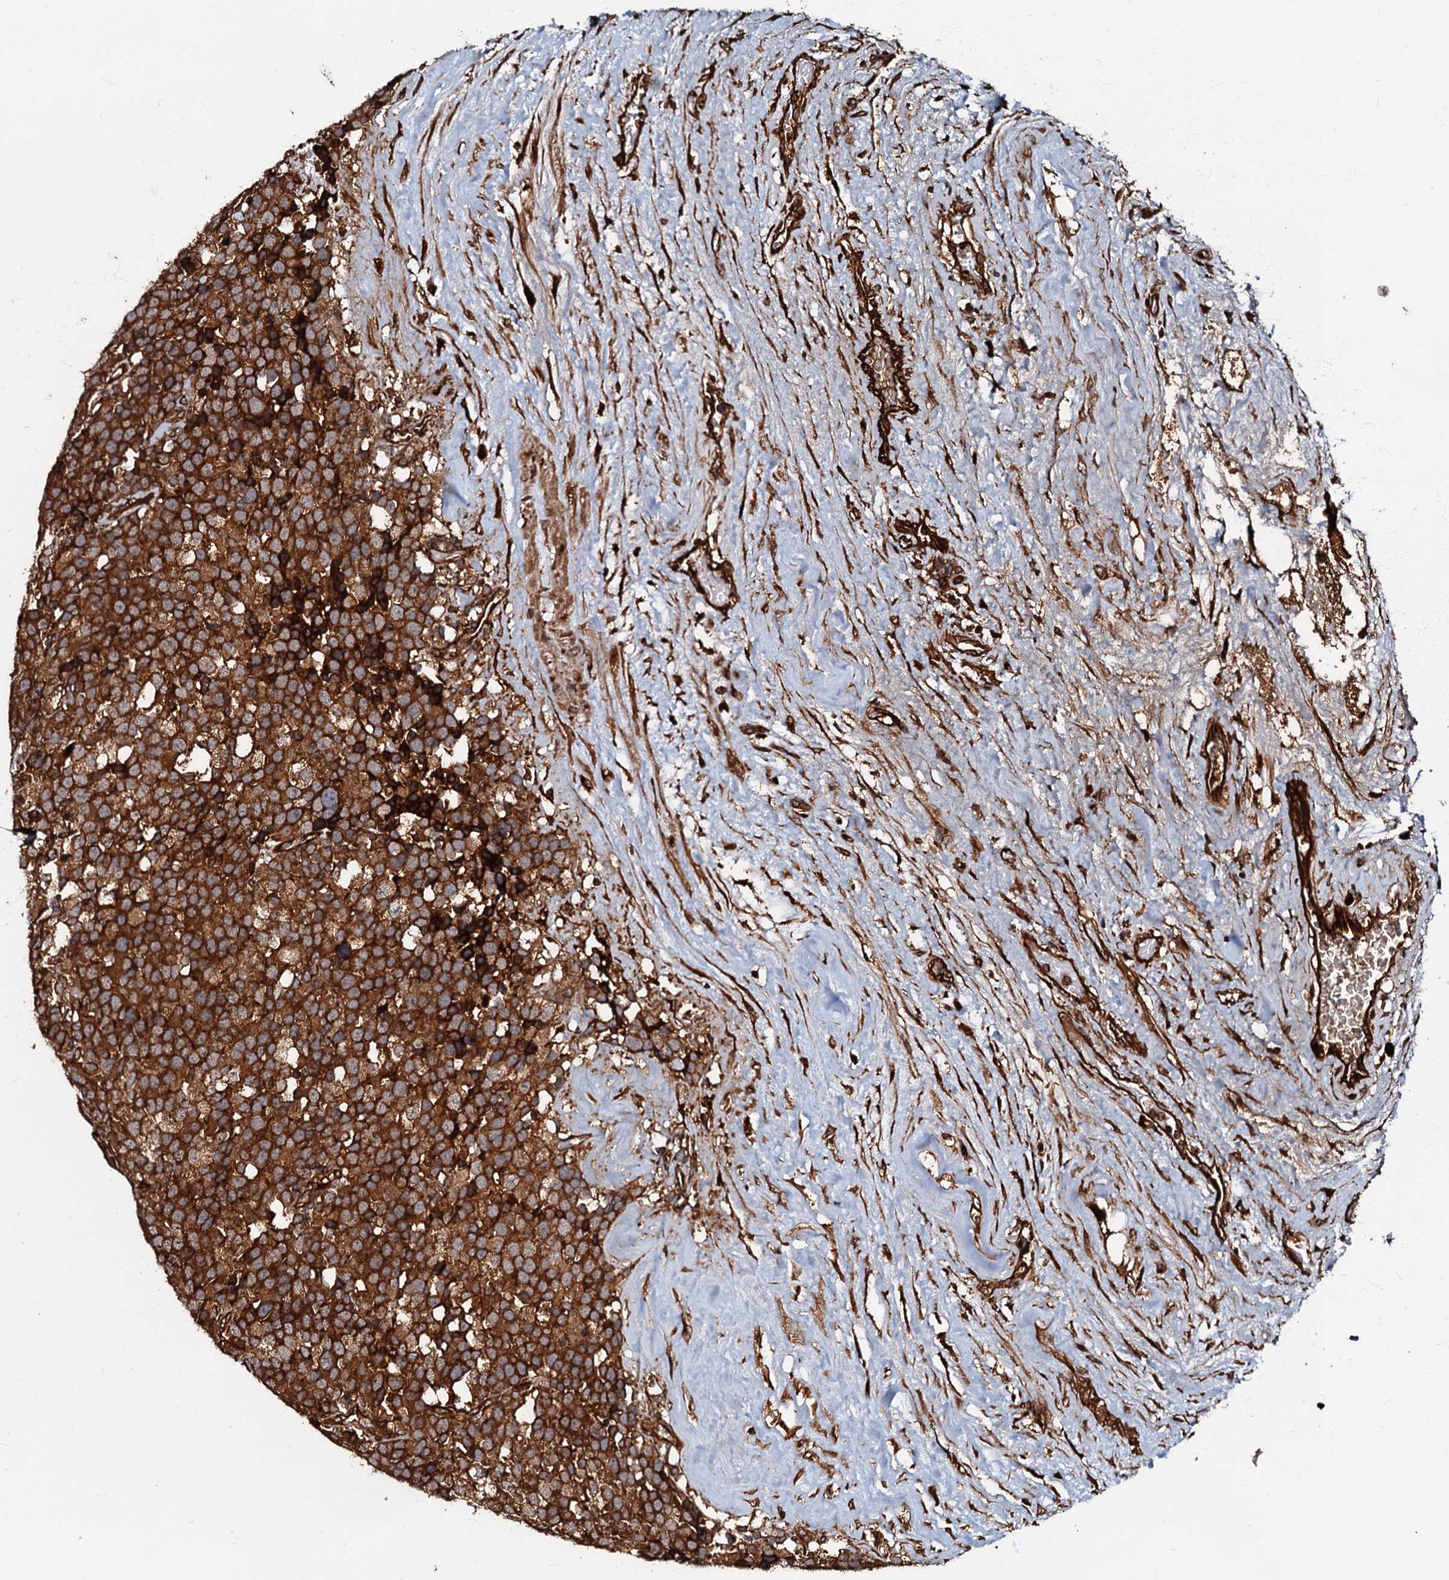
{"staining": {"intensity": "strong", "quantity": ">75%", "location": "cytoplasmic/membranous"}, "tissue": "testis cancer", "cell_type": "Tumor cells", "image_type": "cancer", "snomed": [{"axis": "morphology", "description": "Seminoma, NOS"}, {"axis": "topography", "description": "Testis"}], "caption": "This histopathology image displays immunohistochemistry staining of testis cancer, with high strong cytoplasmic/membranous positivity in about >75% of tumor cells.", "gene": "BLOC1S6", "patient": {"sex": "male", "age": 71}}